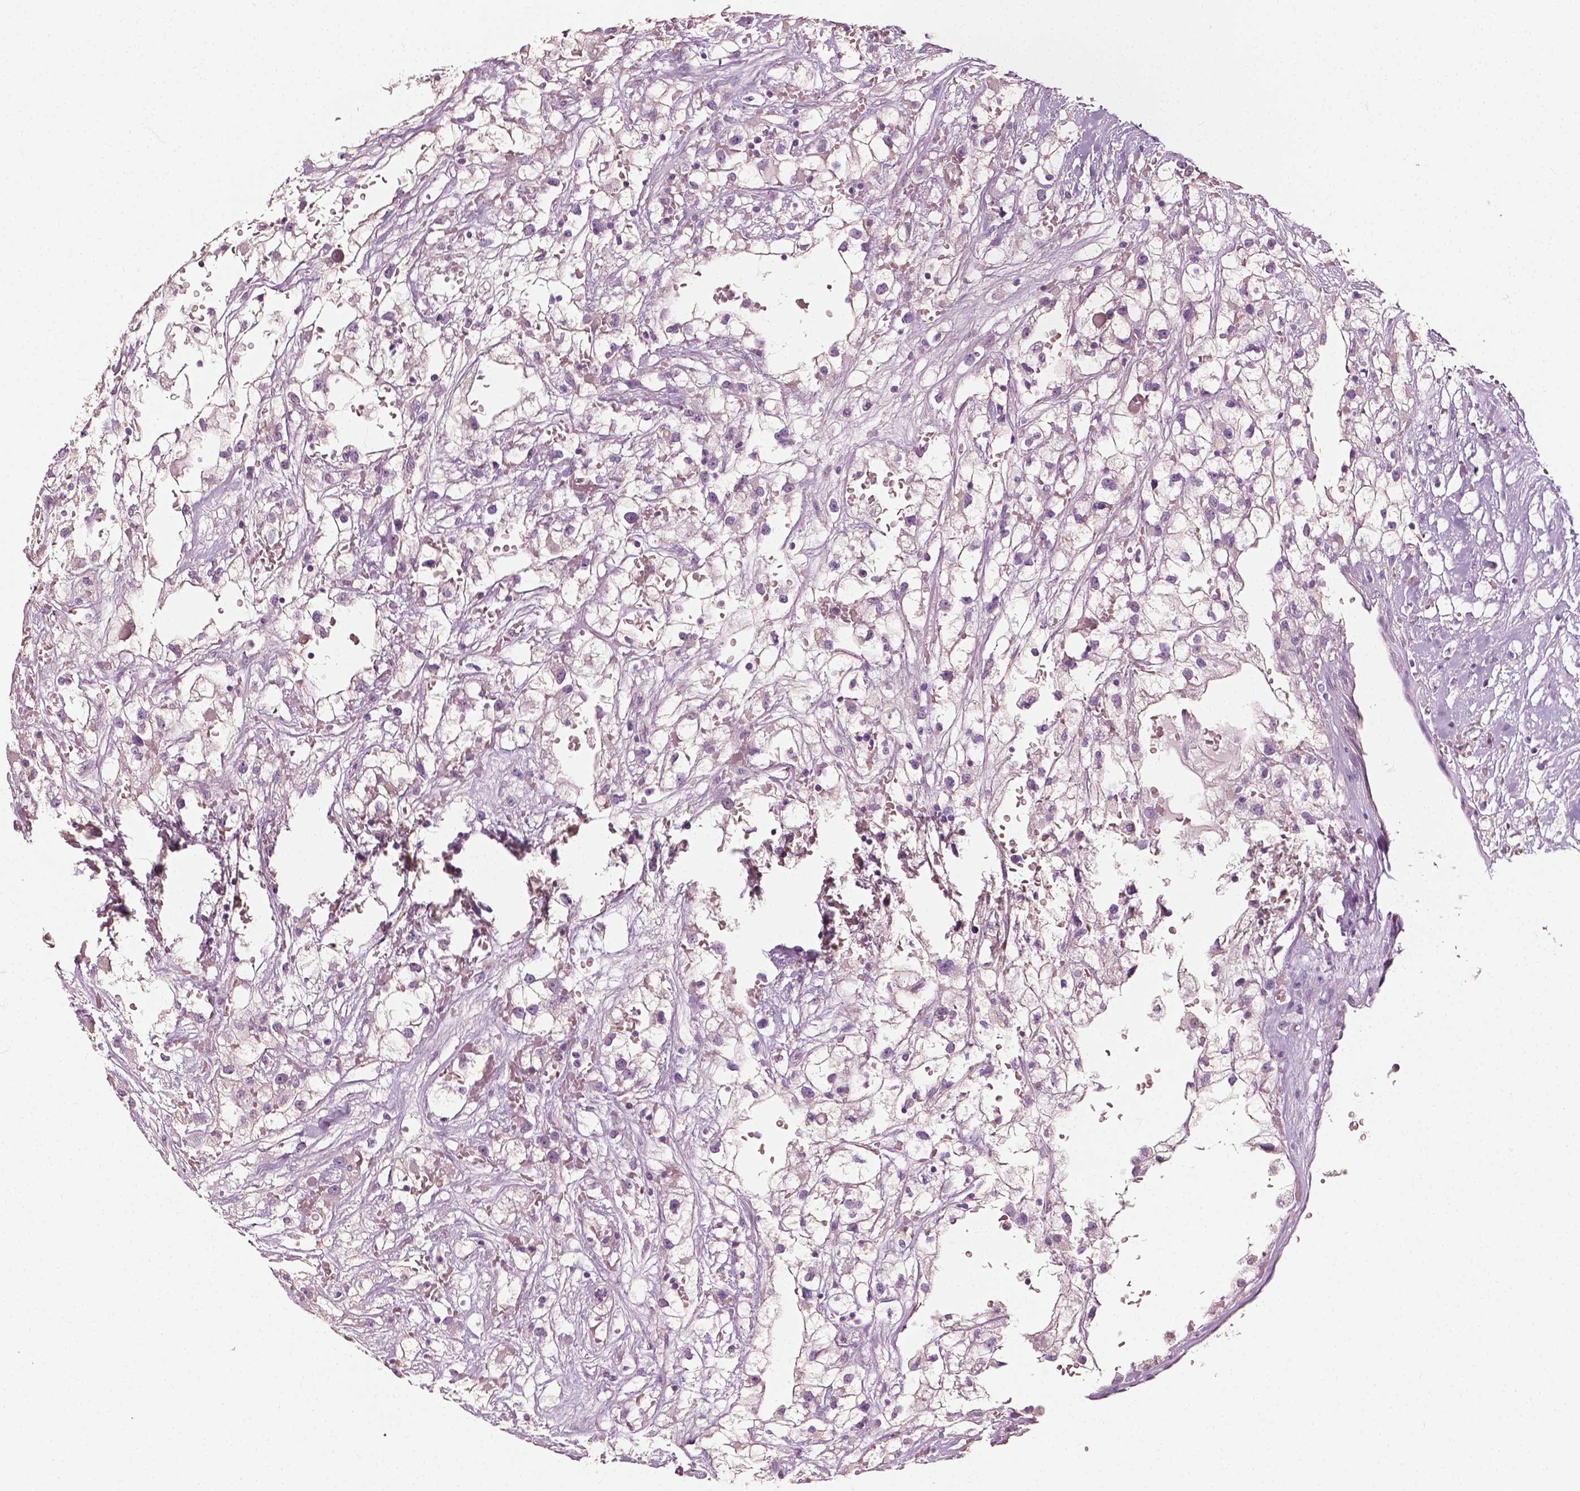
{"staining": {"intensity": "weak", "quantity": "<25%", "location": "cytoplasmic/membranous"}, "tissue": "renal cancer", "cell_type": "Tumor cells", "image_type": "cancer", "snomed": [{"axis": "morphology", "description": "Adenocarcinoma, NOS"}, {"axis": "topography", "description": "Kidney"}], "caption": "Immunohistochemistry of adenocarcinoma (renal) shows no staining in tumor cells. (IHC, brightfield microscopy, high magnification).", "gene": "PLA2R1", "patient": {"sex": "male", "age": 59}}